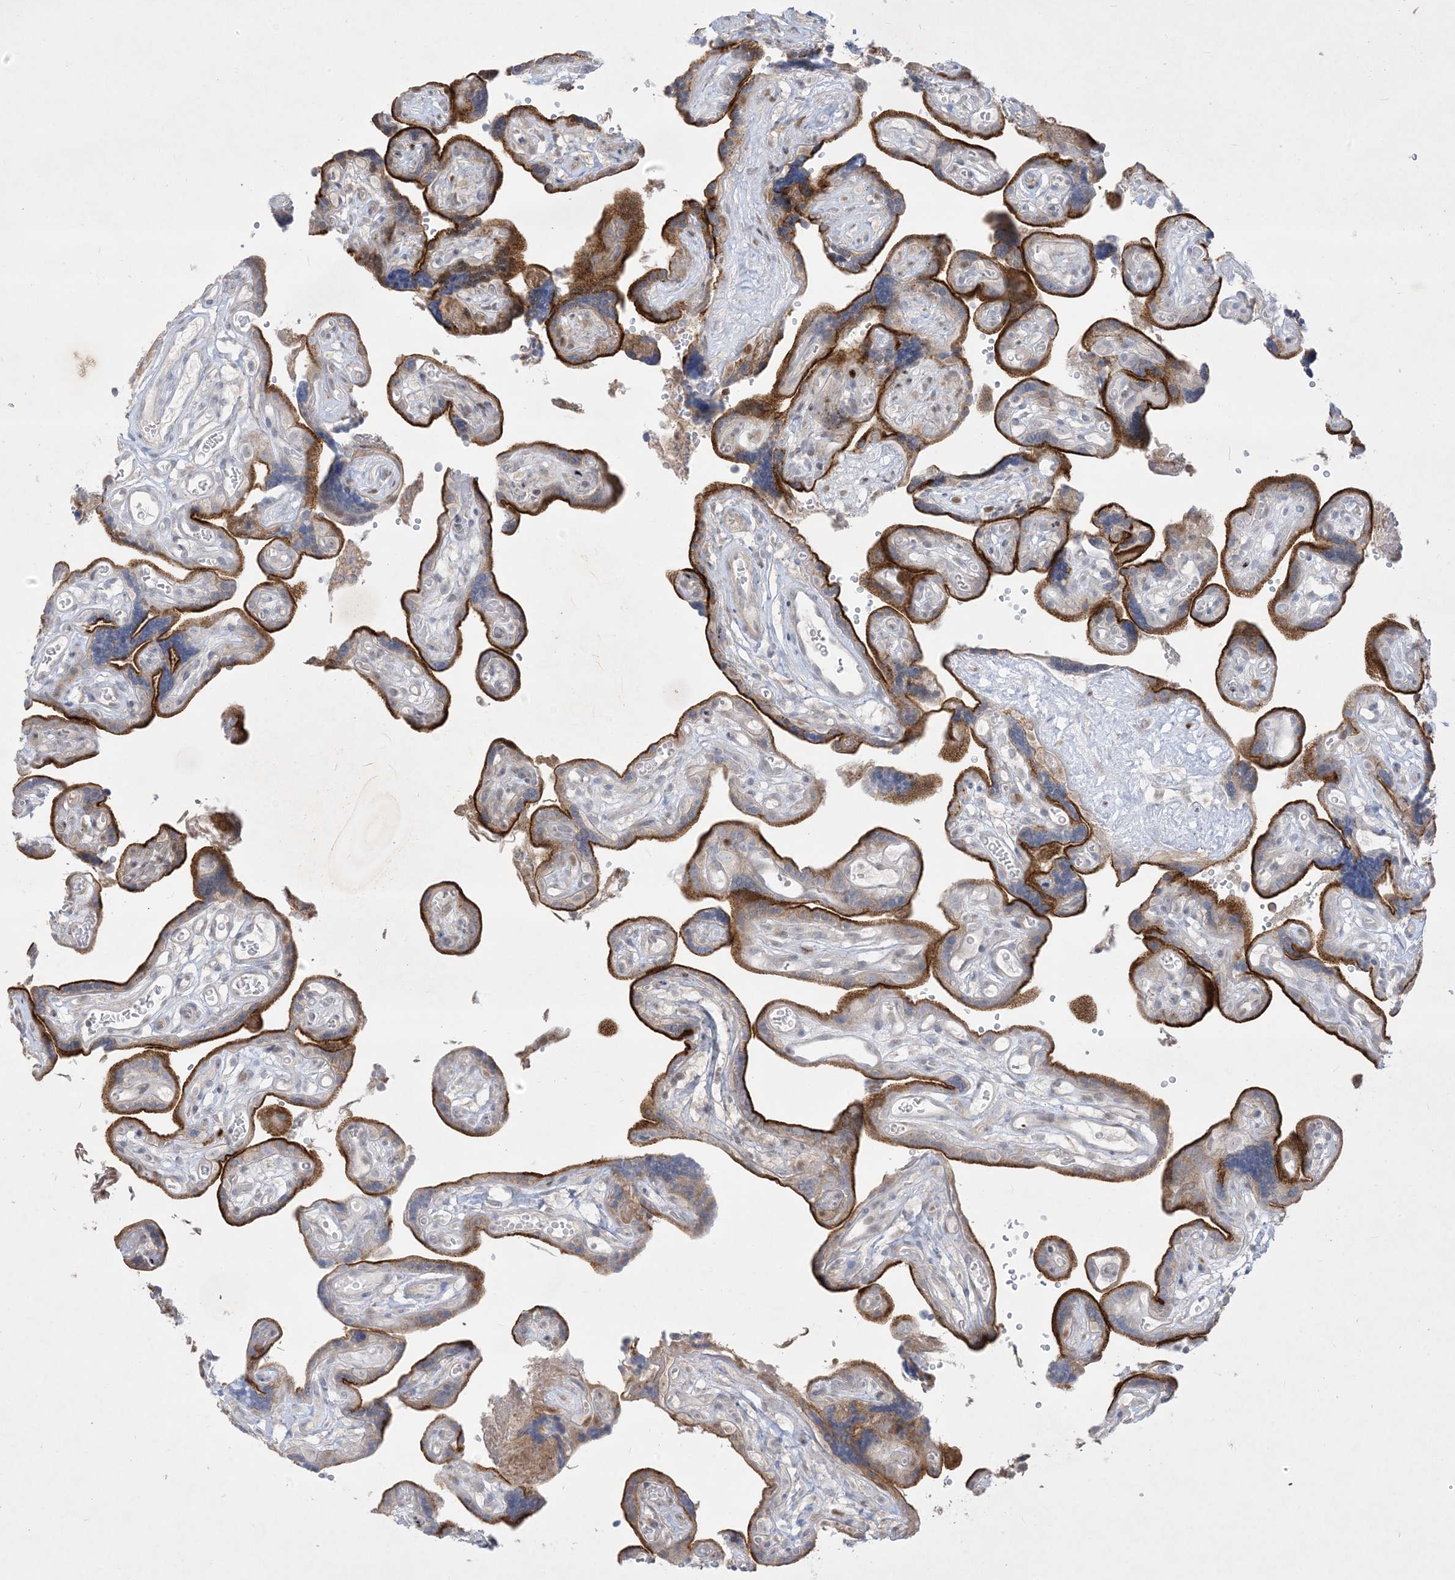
{"staining": {"intensity": "moderate", "quantity": "25%-75%", "location": "nuclear"}, "tissue": "placenta", "cell_type": "Decidual cells", "image_type": "normal", "snomed": [{"axis": "morphology", "description": "Normal tissue, NOS"}, {"axis": "topography", "description": "Placenta"}], "caption": "This is a photomicrograph of IHC staining of normal placenta, which shows moderate positivity in the nuclear of decidual cells.", "gene": "BHLHE40", "patient": {"sex": "female", "age": 30}}